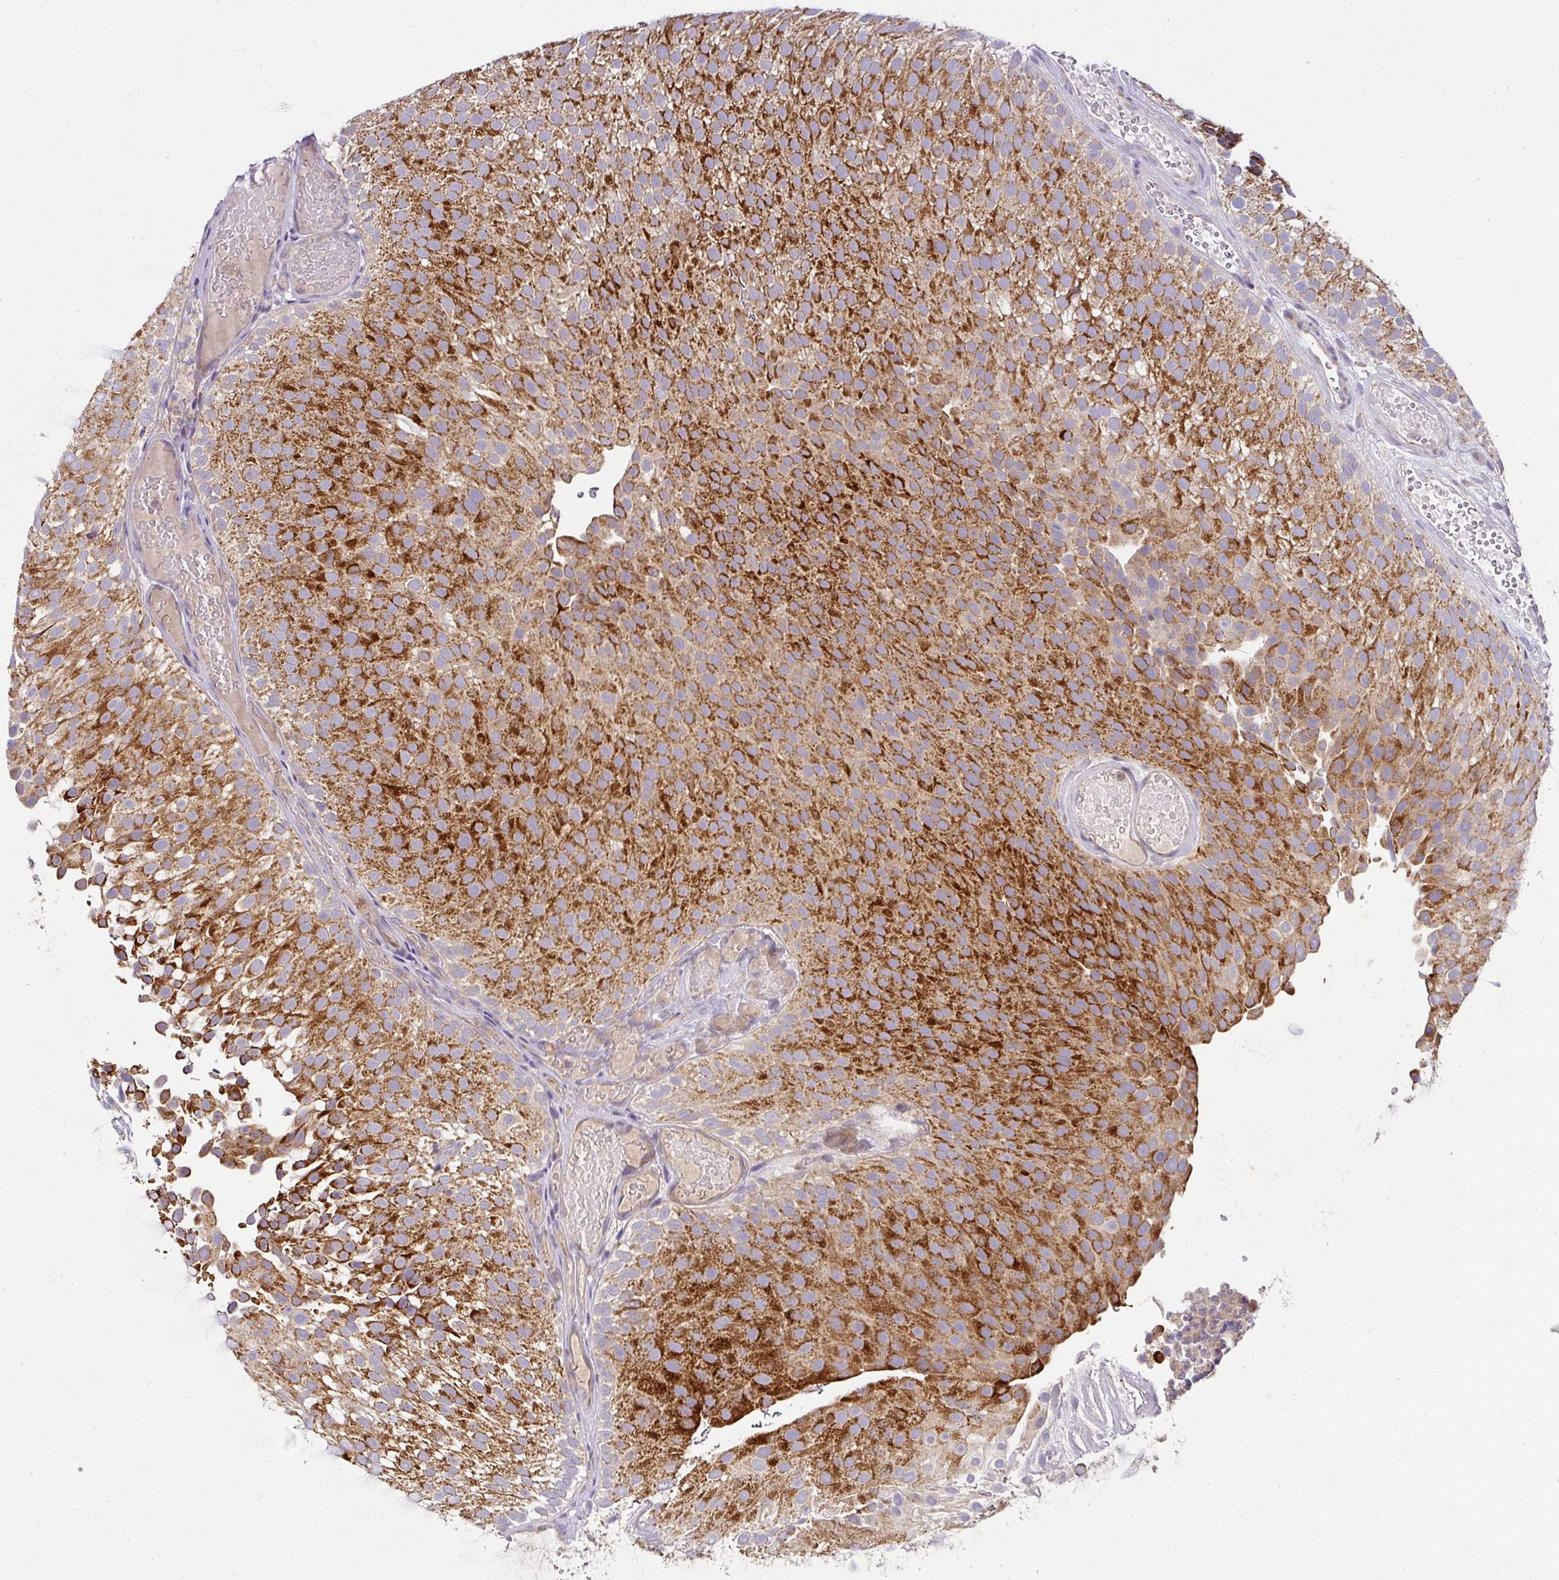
{"staining": {"intensity": "strong", "quantity": ">75%", "location": "cytoplasmic/membranous"}, "tissue": "urothelial cancer", "cell_type": "Tumor cells", "image_type": "cancer", "snomed": [{"axis": "morphology", "description": "Urothelial carcinoma, Low grade"}, {"axis": "topography", "description": "Urinary bladder"}], "caption": "An image of urothelial cancer stained for a protein shows strong cytoplasmic/membranous brown staining in tumor cells.", "gene": "SKIC2", "patient": {"sex": "male", "age": 78}}